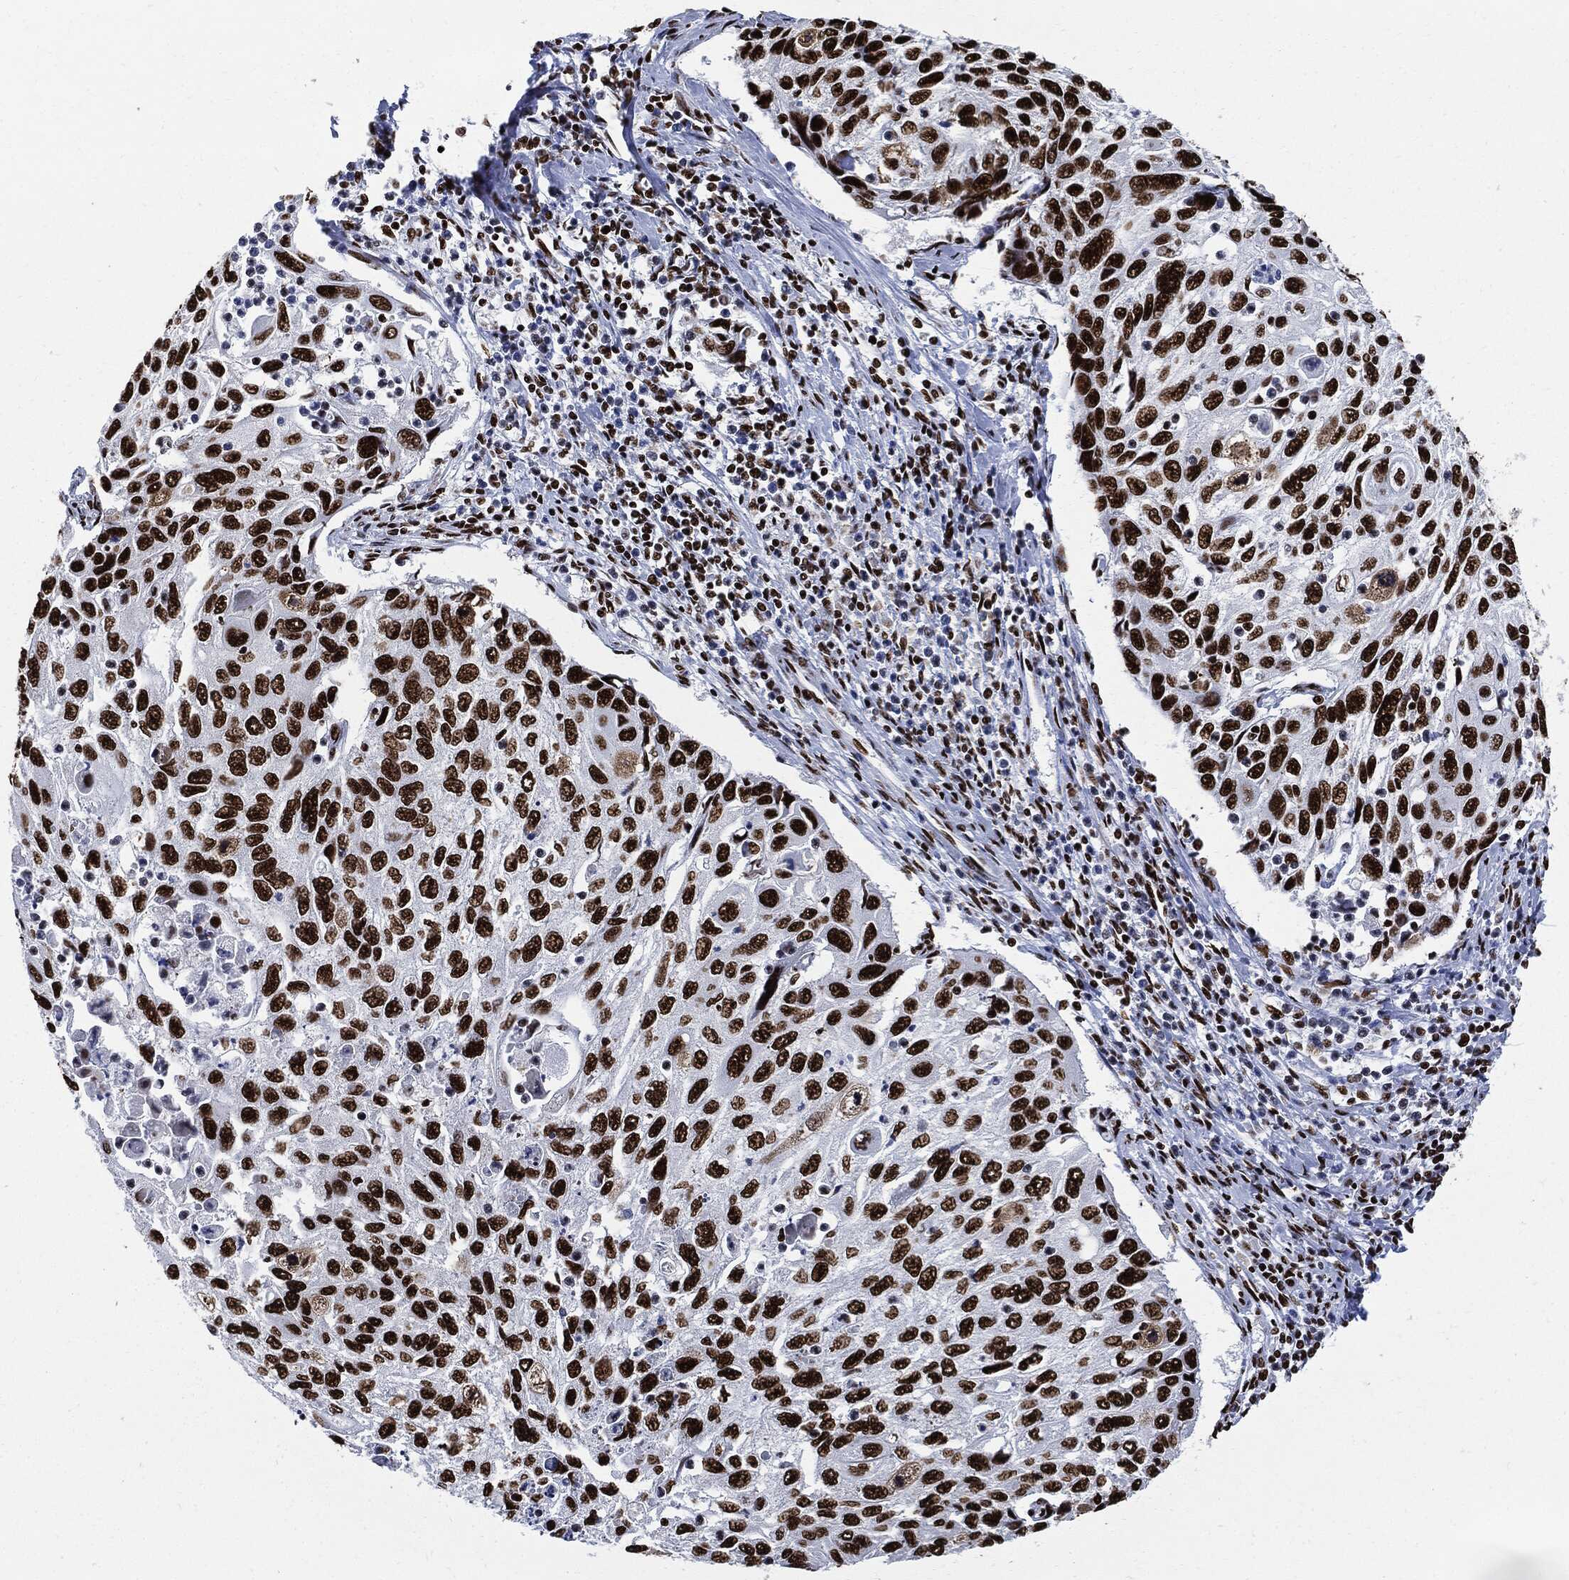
{"staining": {"intensity": "strong", "quantity": ">75%", "location": "nuclear"}, "tissue": "cervical cancer", "cell_type": "Tumor cells", "image_type": "cancer", "snomed": [{"axis": "morphology", "description": "Squamous cell carcinoma, NOS"}, {"axis": "topography", "description": "Cervix"}], "caption": "Immunohistochemistry photomicrograph of squamous cell carcinoma (cervical) stained for a protein (brown), which shows high levels of strong nuclear staining in approximately >75% of tumor cells.", "gene": "RECQL", "patient": {"sex": "female", "age": 70}}